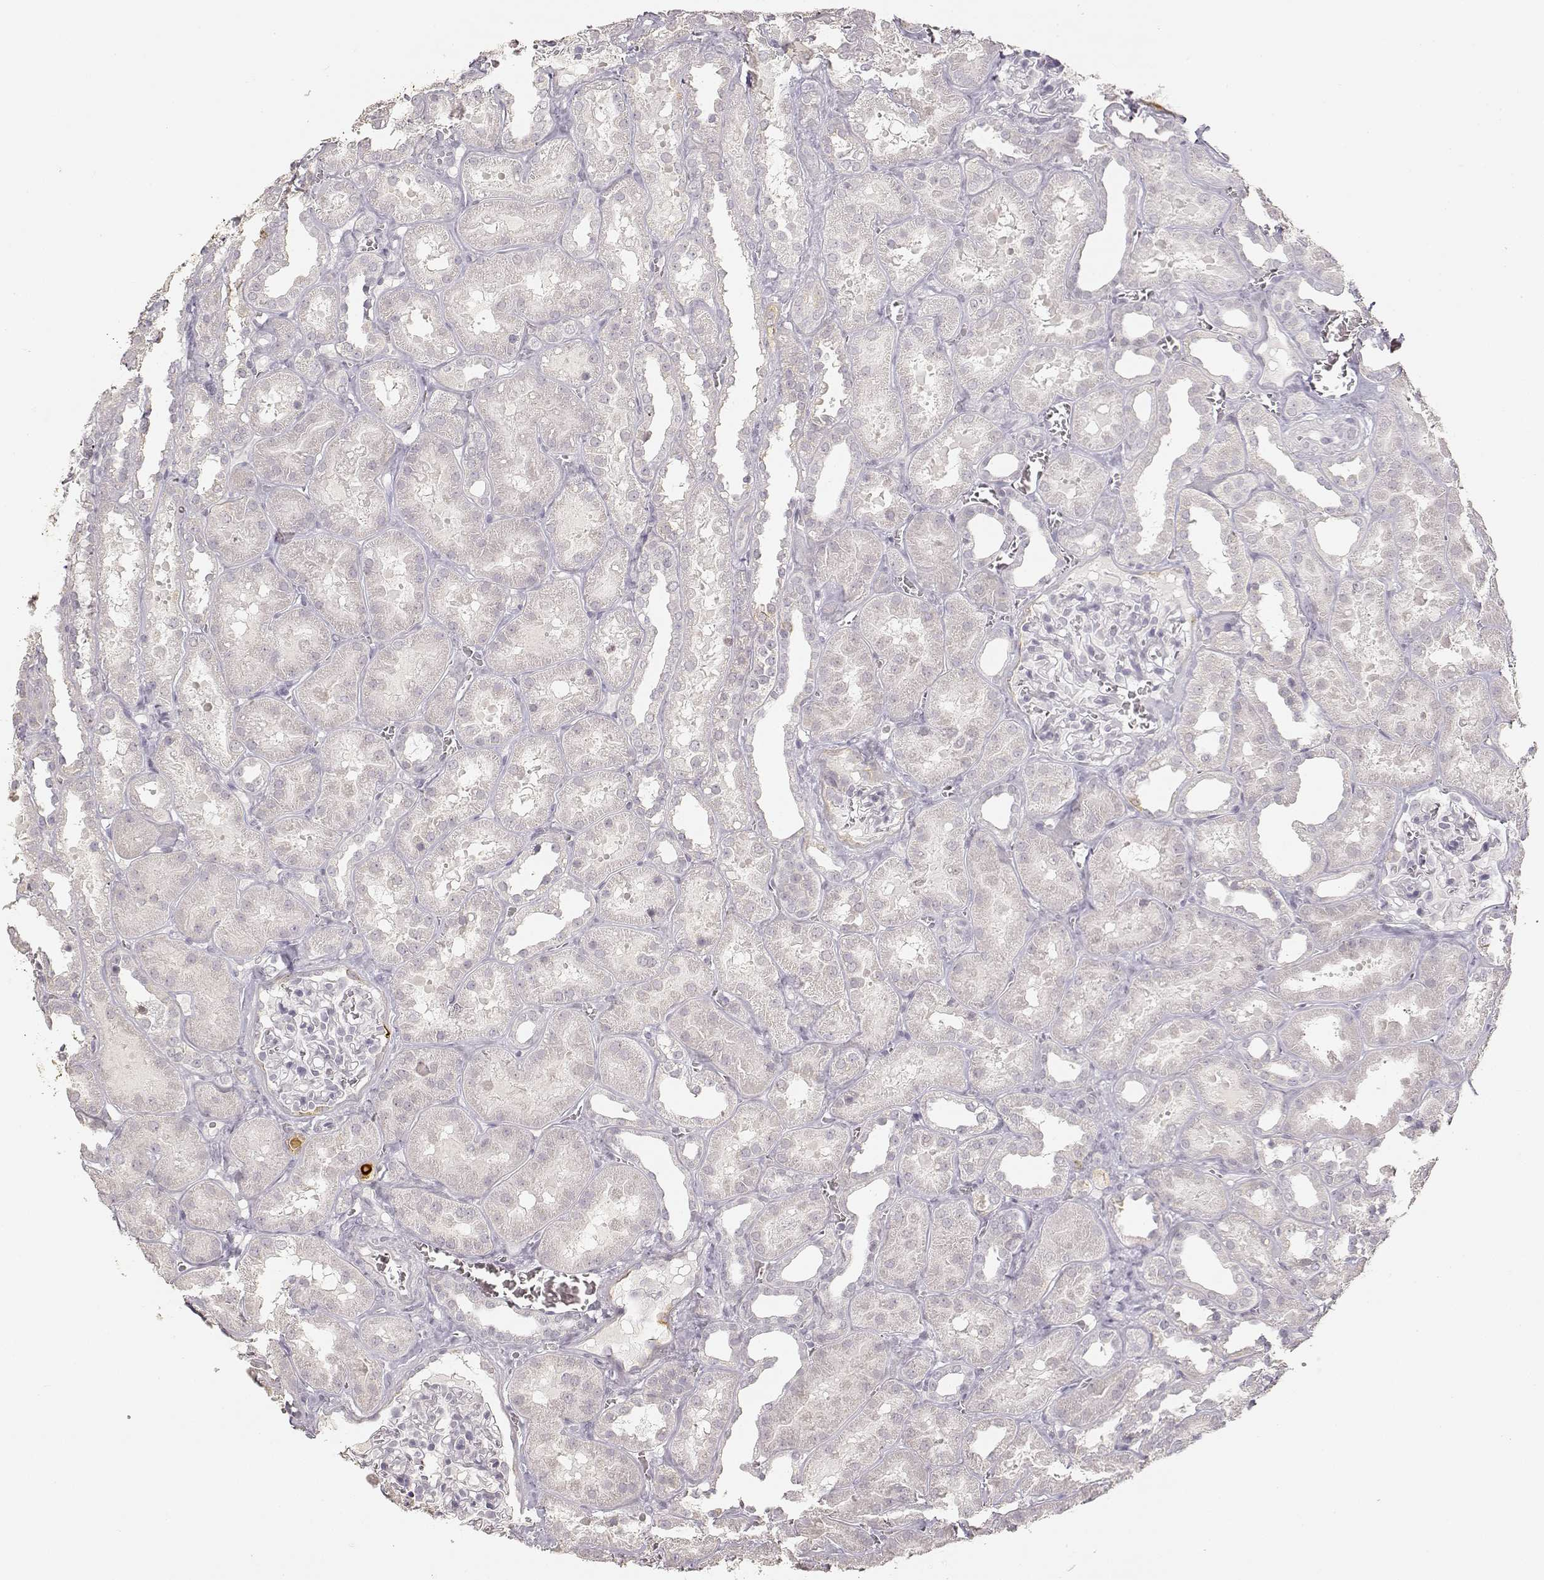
{"staining": {"intensity": "negative", "quantity": "none", "location": "none"}, "tissue": "kidney", "cell_type": "Cells in glomeruli", "image_type": "normal", "snomed": [{"axis": "morphology", "description": "Normal tissue, NOS"}, {"axis": "topography", "description": "Kidney"}], "caption": "Immunohistochemical staining of unremarkable human kidney shows no significant staining in cells in glomeruli. (Immunohistochemistry (ihc), brightfield microscopy, high magnification).", "gene": "LAMC2", "patient": {"sex": "female", "age": 41}}